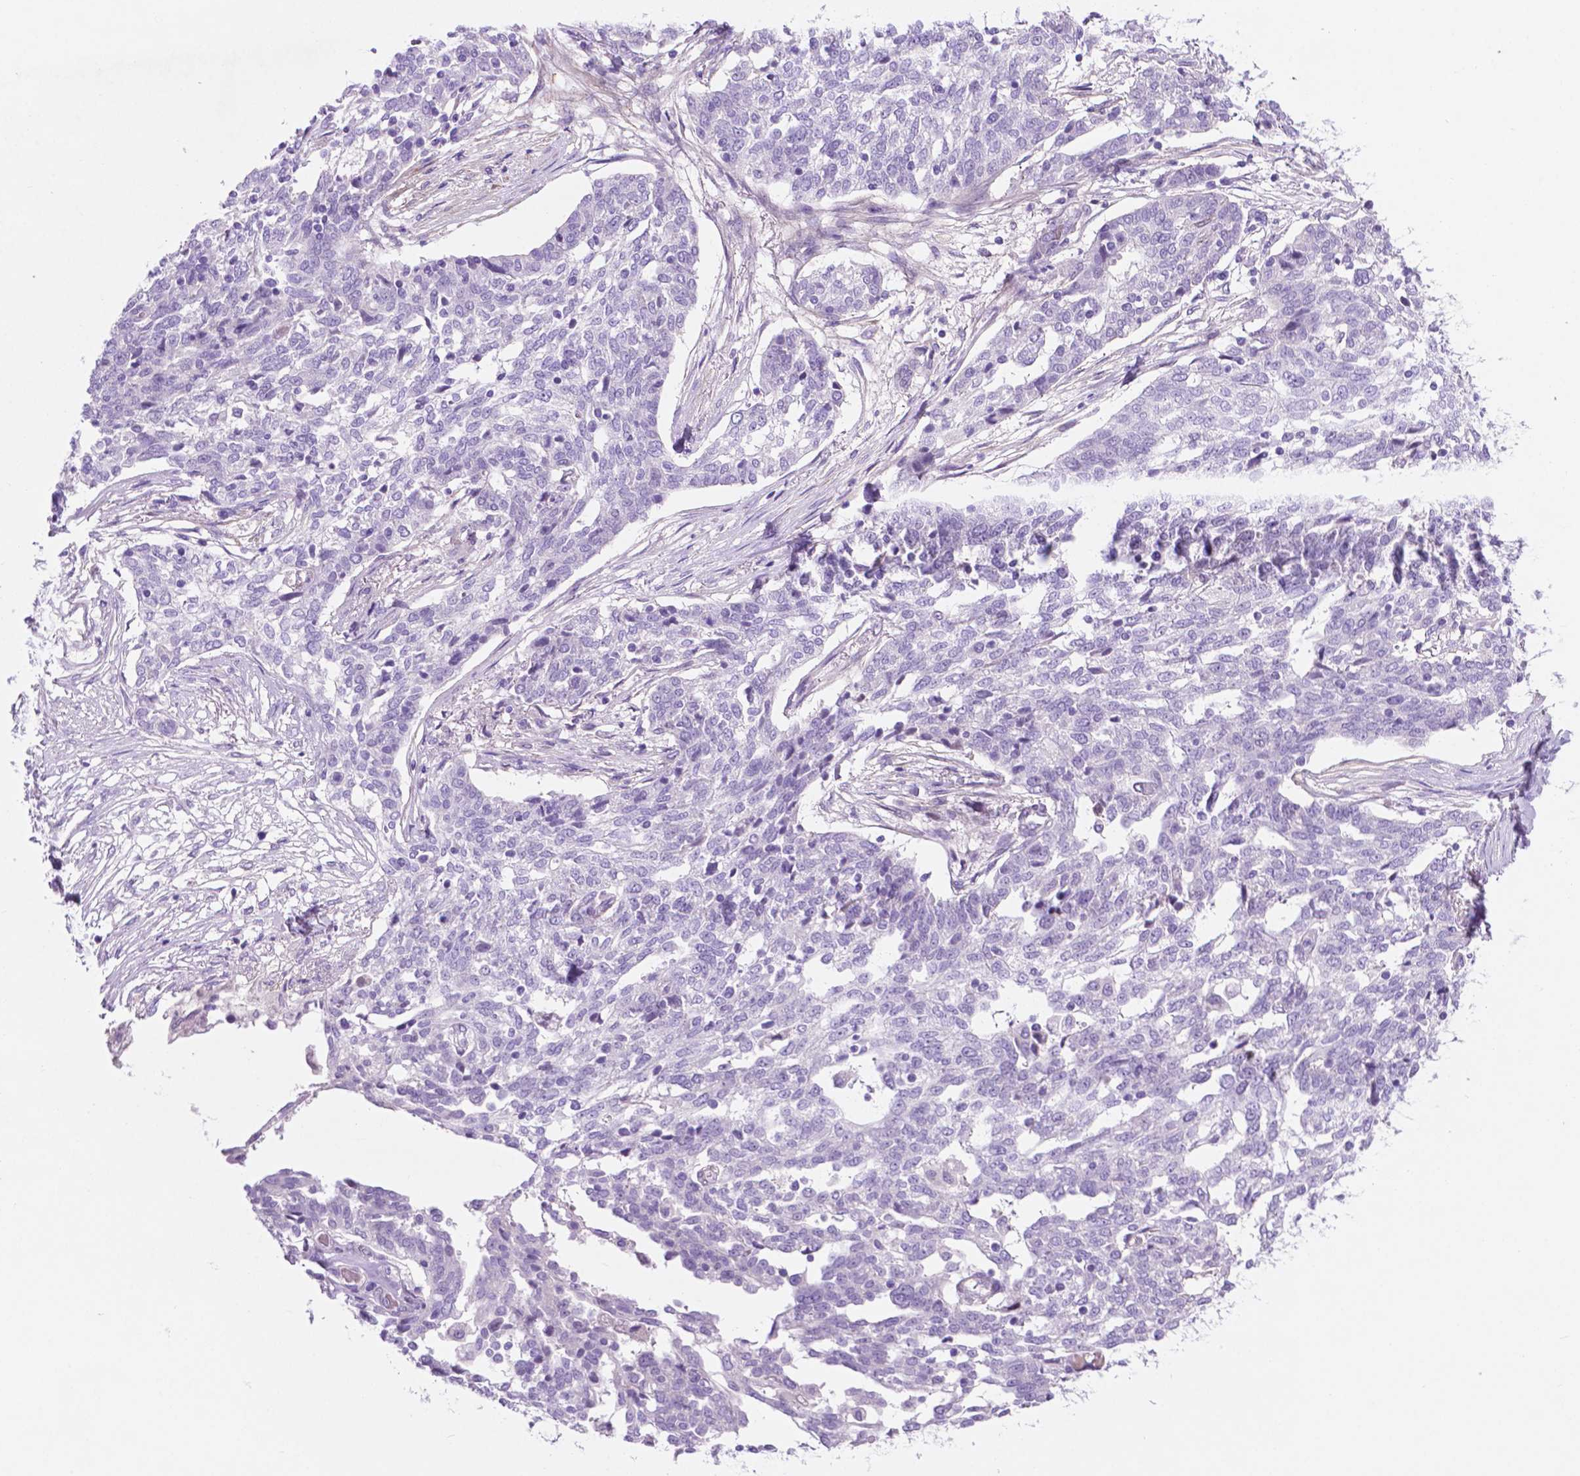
{"staining": {"intensity": "negative", "quantity": "none", "location": "none"}, "tissue": "ovarian cancer", "cell_type": "Tumor cells", "image_type": "cancer", "snomed": [{"axis": "morphology", "description": "Cystadenocarcinoma, serous, NOS"}, {"axis": "topography", "description": "Ovary"}], "caption": "Ovarian serous cystadenocarcinoma stained for a protein using IHC demonstrates no staining tumor cells.", "gene": "ASPG", "patient": {"sex": "female", "age": 67}}